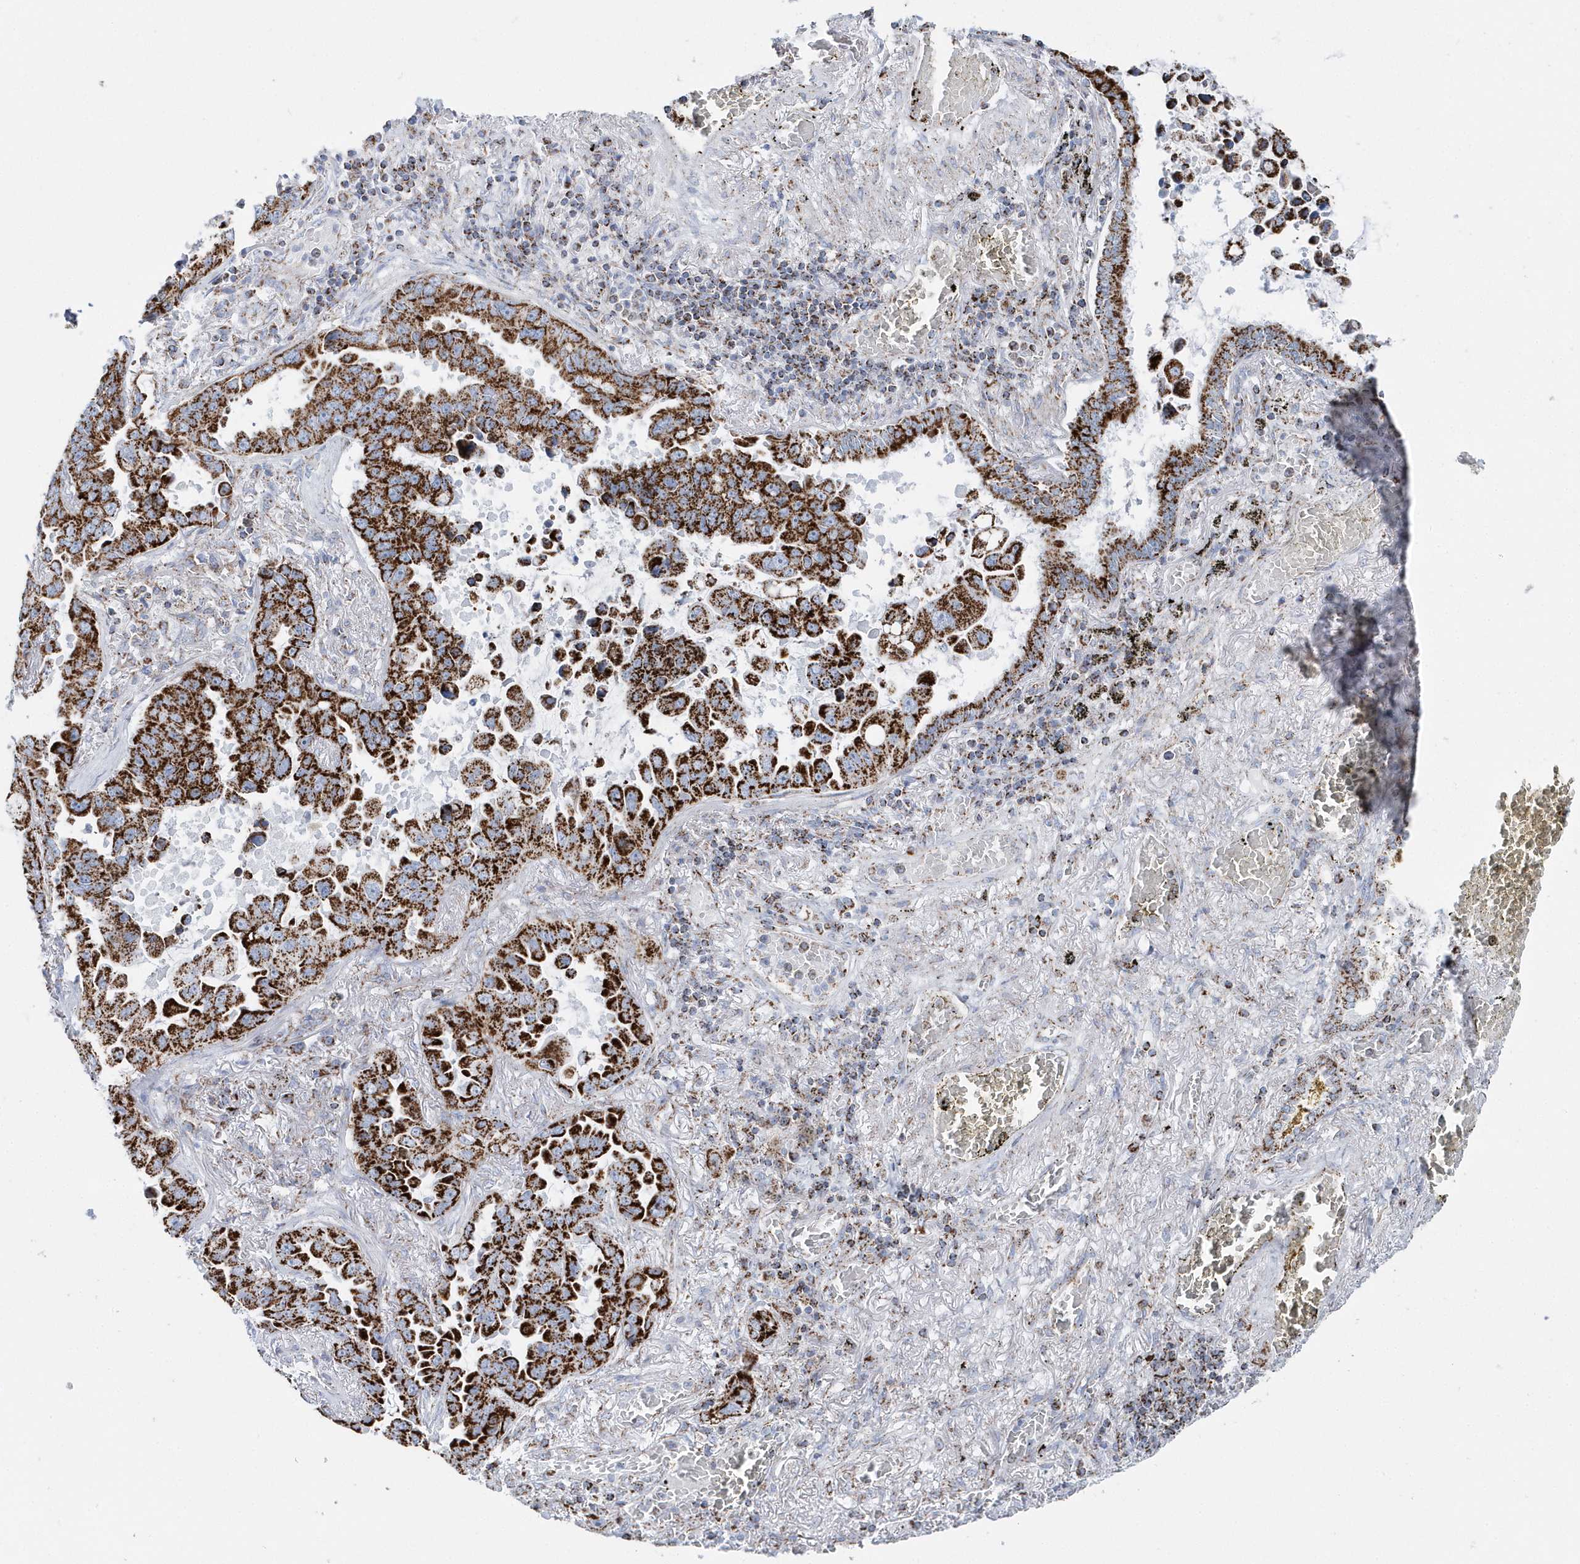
{"staining": {"intensity": "strong", "quantity": ">75%", "location": "cytoplasmic/membranous"}, "tissue": "lung cancer", "cell_type": "Tumor cells", "image_type": "cancer", "snomed": [{"axis": "morphology", "description": "Adenocarcinoma, NOS"}, {"axis": "topography", "description": "Lung"}], "caption": "About >75% of tumor cells in human lung cancer reveal strong cytoplasmic/membranous protein expression as visualized by brown immunohistochemical staining.", "gene": "TMCO6", "patient": {"sex": "male", "age": 64}}